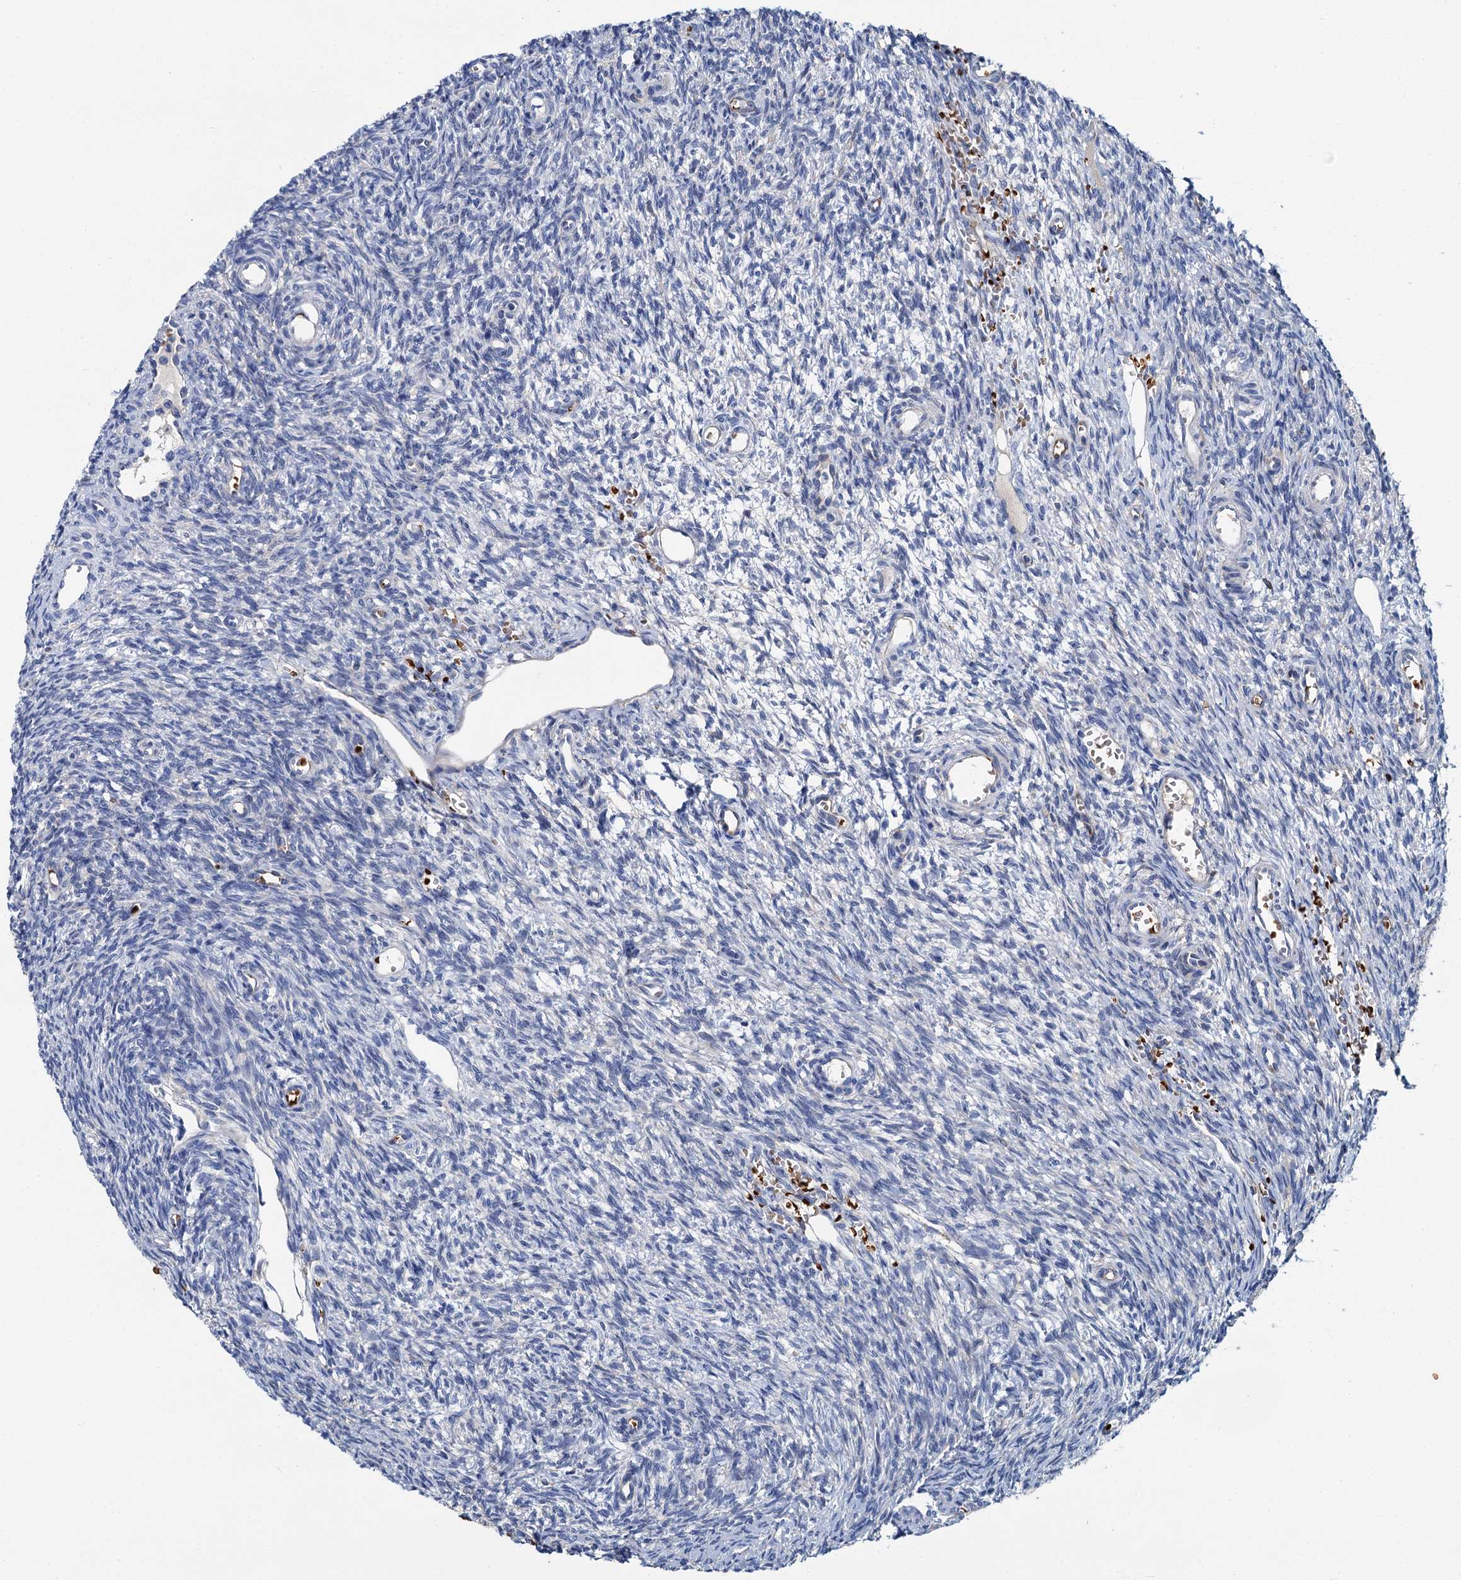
{"staining": {"intensity": "negative", "quantity": "none", "location": "none"}, "tissue": "ovary", "cell_type": "Ovarian stroma cells", "image_type": "normal", "snomed": [{"axis": "morphology", "description": "Normal tissue, NOS"}, {"axis": "topography", "description": "Ovary"}], "caption": "DAB immunohistochemical staining of unremarkable ovary displays no significant positivity in ovarian stroma cells.", "gene": "ATG2A", "patient": {"sex": "female", "age": 39}}